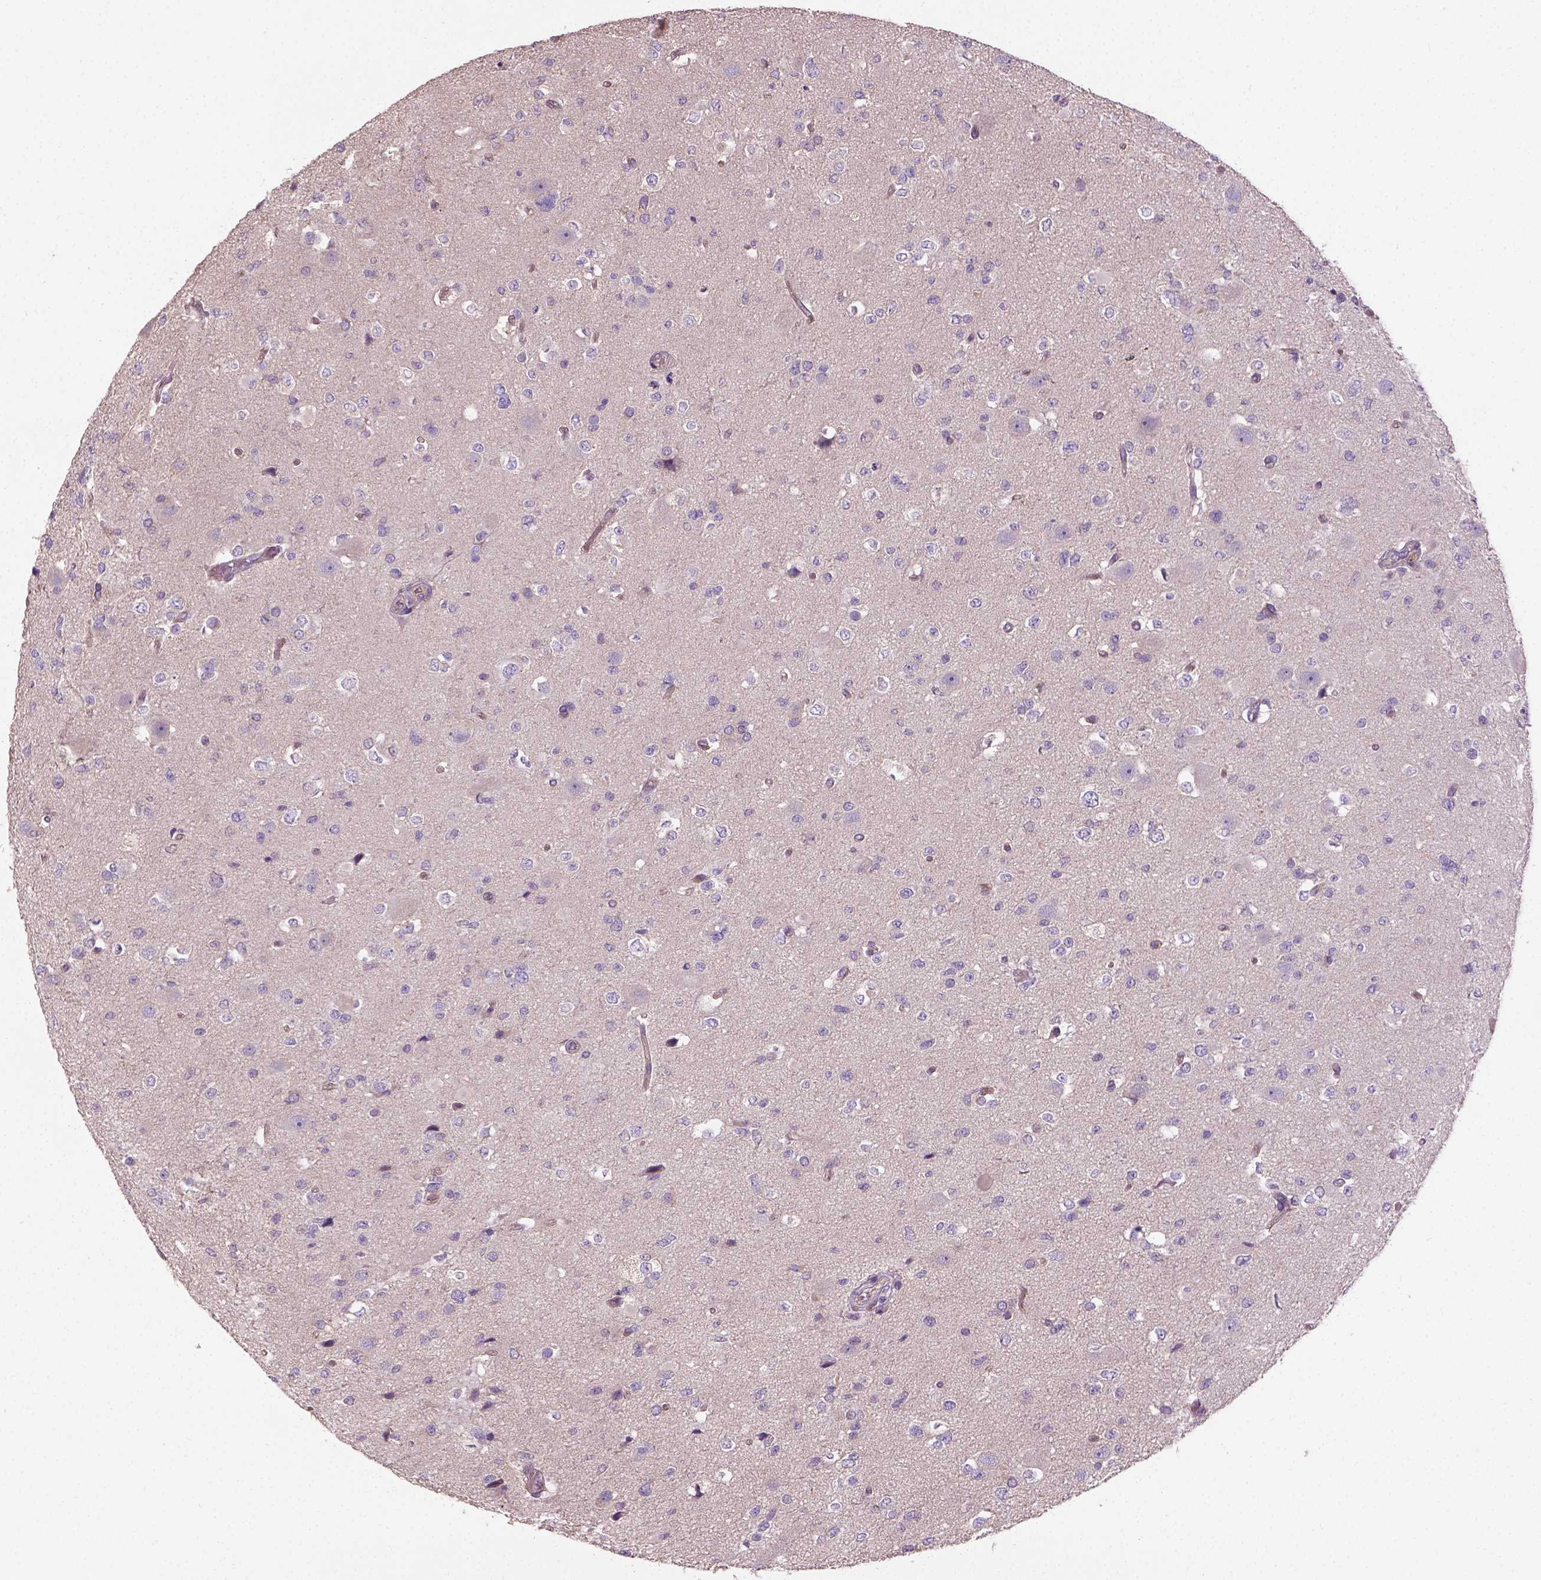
{"staining": {"intensity": "weak", "quantity": "25%-75%", "location": "cytoplasmic/membranous"}, "tissue": "glioma", "cell_type": "Tumor cells", "image_type": "cancer", "snomed": [{"axis": "morphology", "description": "Glioma, malignant, Low grade"}, {"axis": "topography", "description": "Brain"}], "caption": "Malignant glioma (low-grade) stained for a protein exhibits weak cytoplasmic/membranous positivity in tumor cells.", "gene": "CRACR2A", "patient": {"sex": "female", "age": 32}}